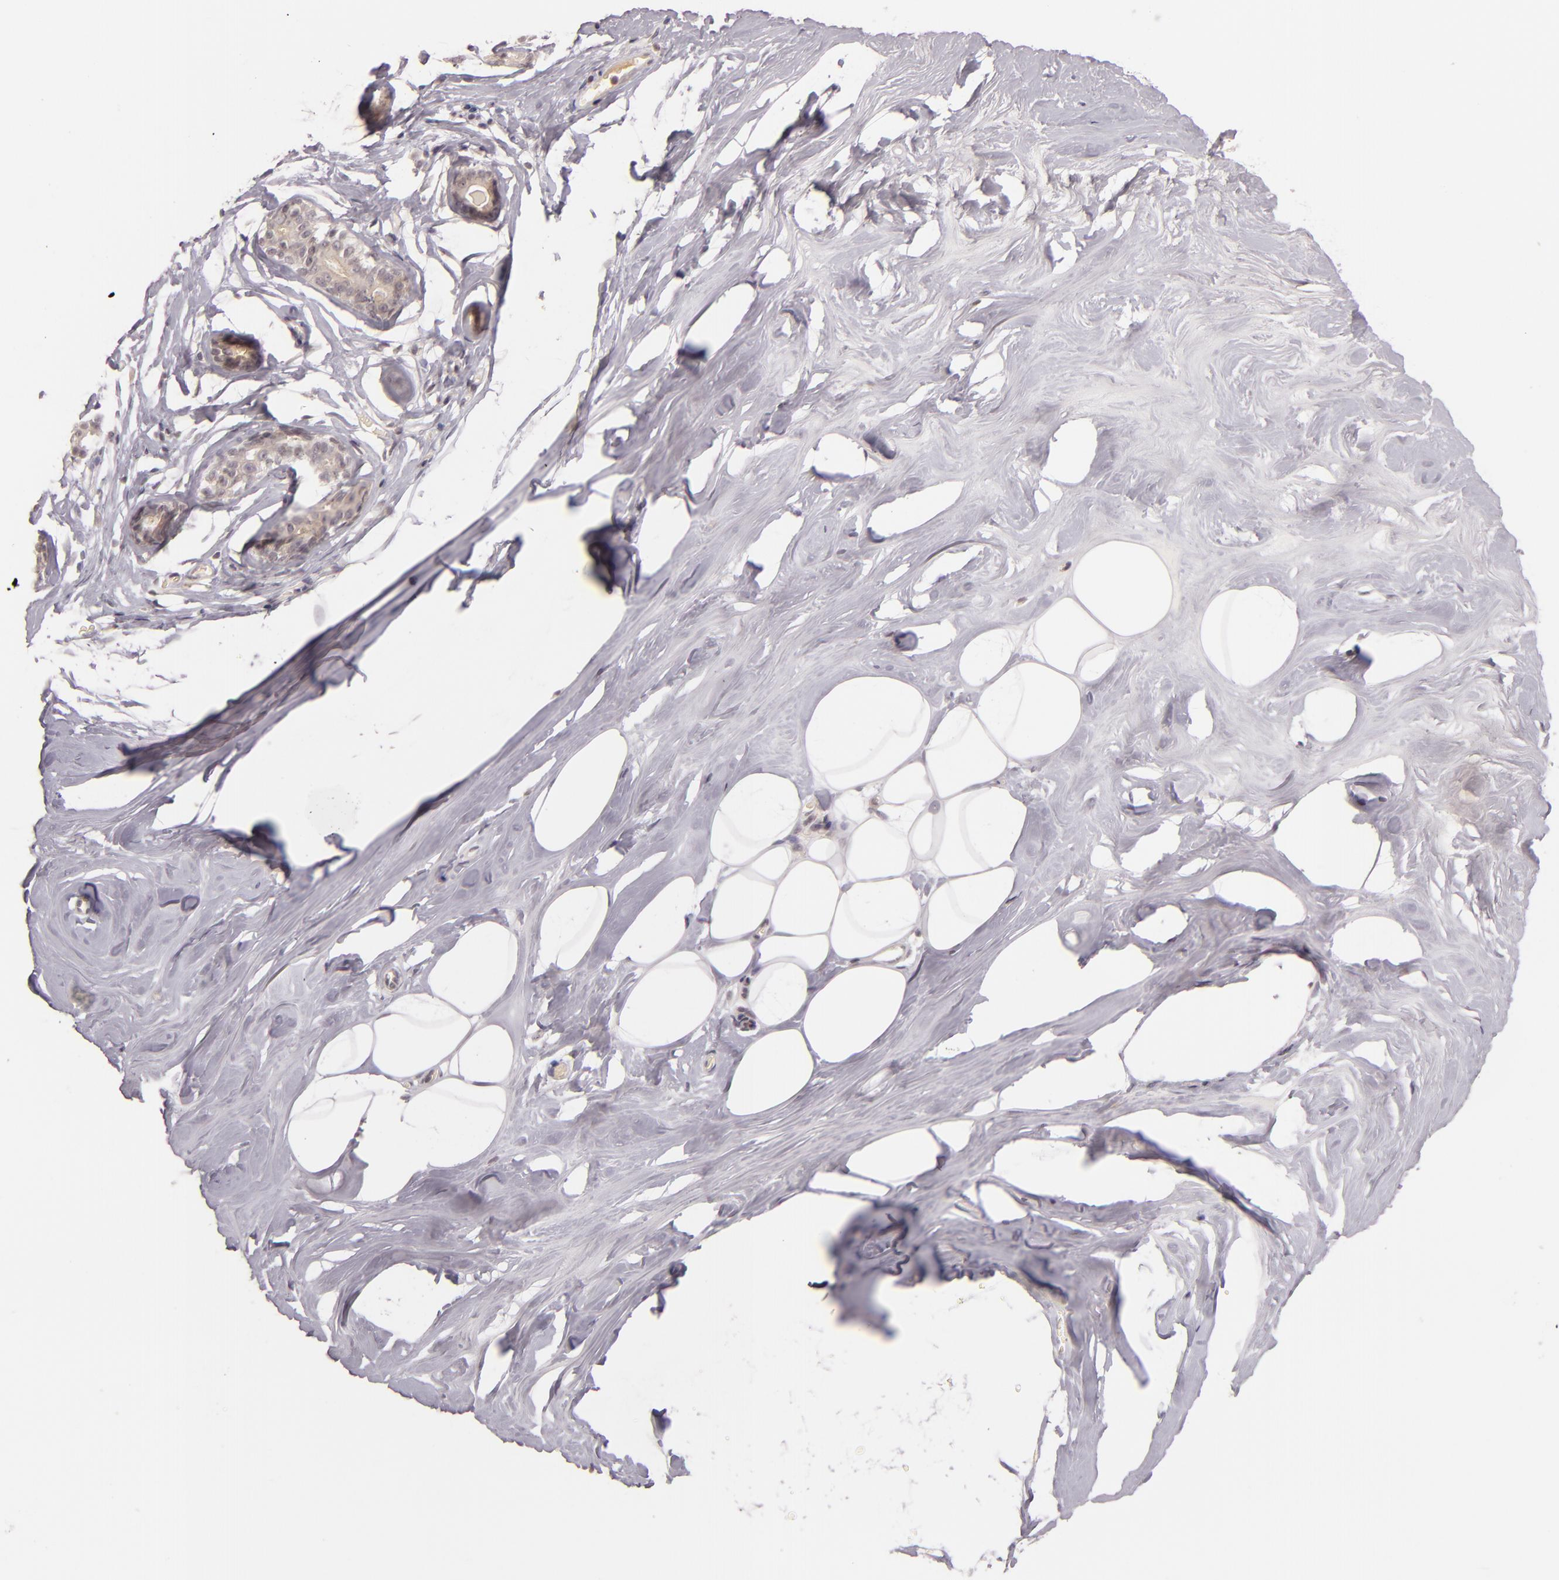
{"staining": {"intensity": "negative", "quantity": "none", "location": "none"}, "tissue": "breast", "cell_type": "Adipocytes", "image_type": "normal", "snomed": [{"axis": "morphology", "description": "Normal tissue, NOS"}, {"axis": "morphology", "description": "Fibrosis, NOS"}, {"axis": "topography", "description": "Breast"}], "caption": "The image displays no significant expression in adipocytes of breast. The staining is performed using DAB (3,3'-diaminobenzidine) brown chromogen with nuclei counter-stained in using hematoxylin.", "gene": "CASP8", "patient": {"sex": "female", "age": 39}}